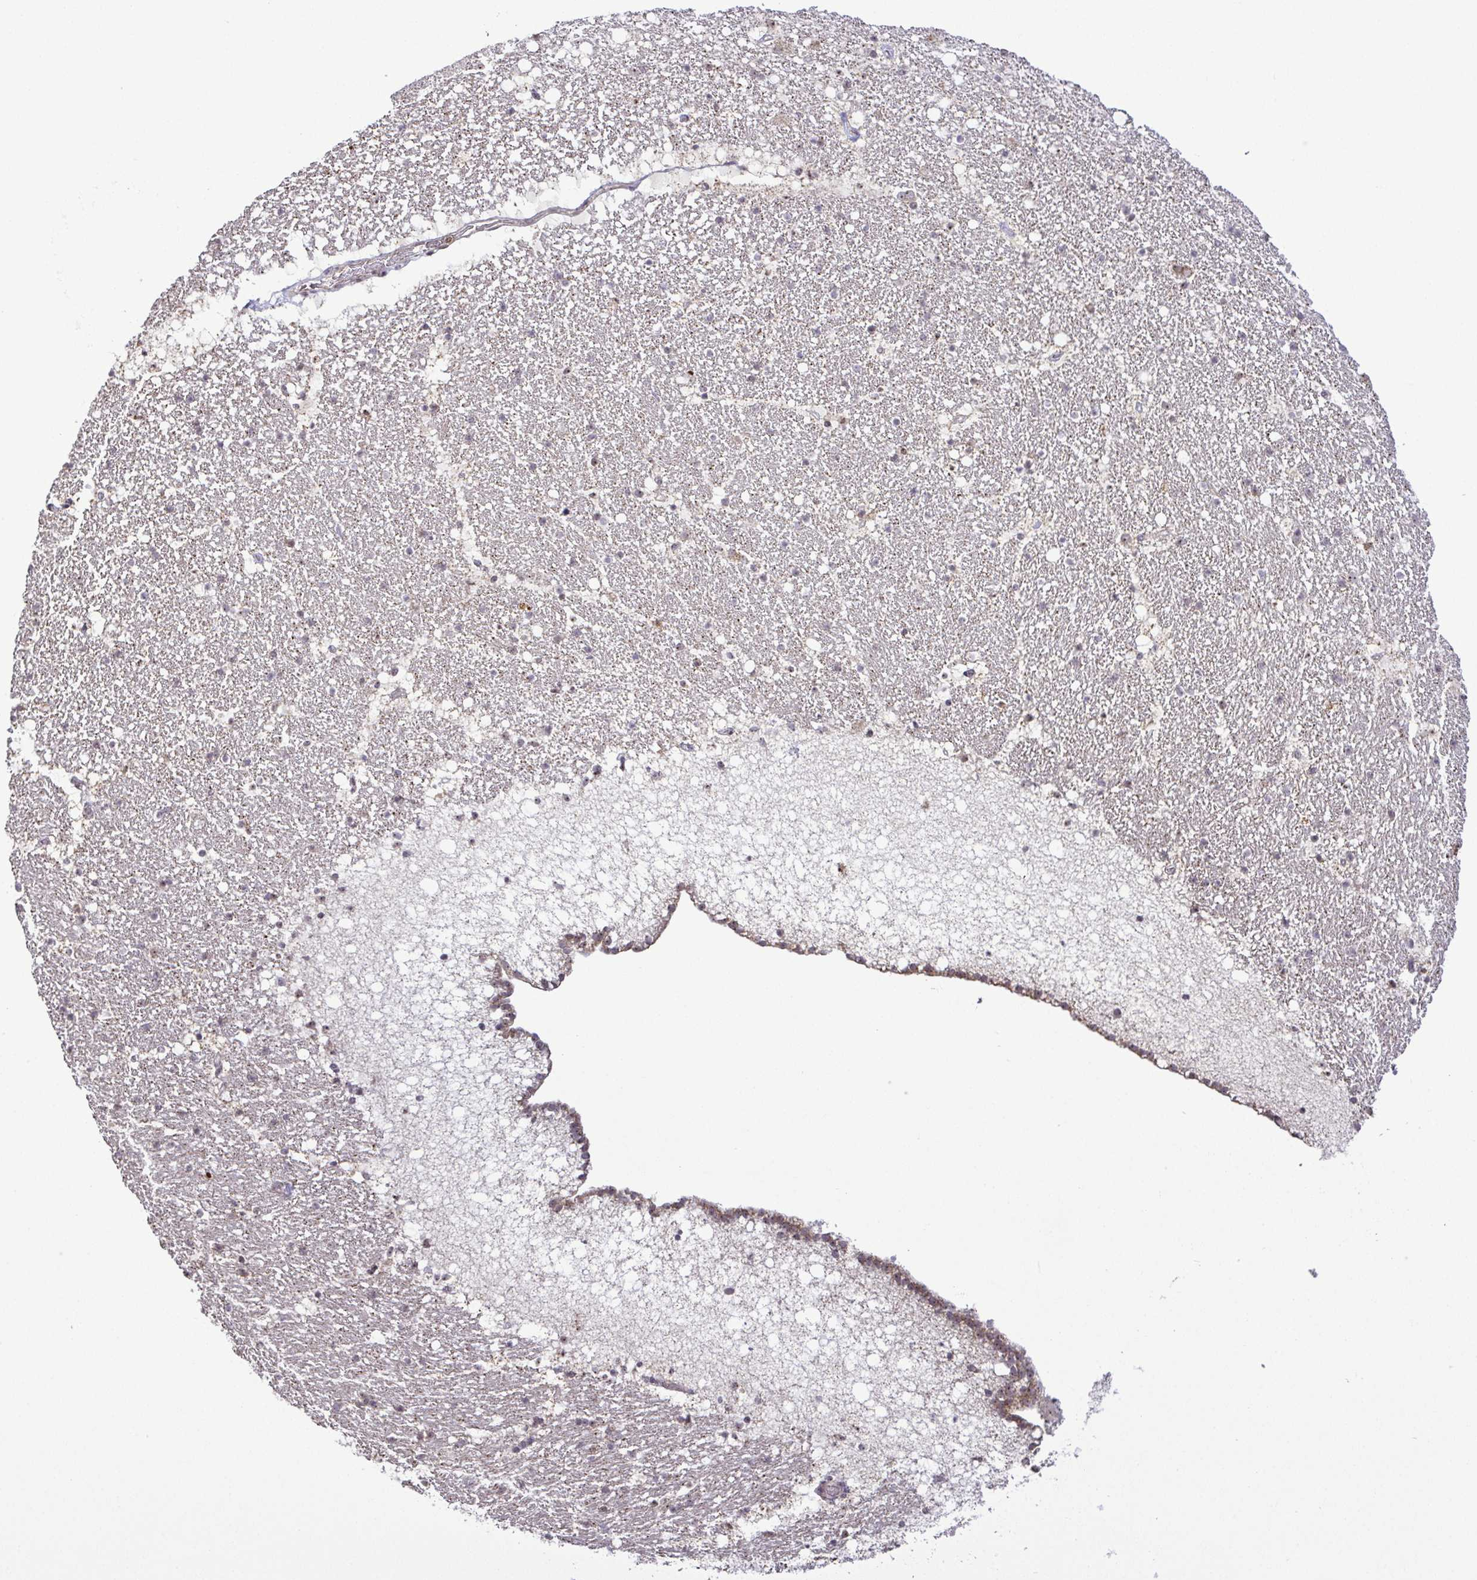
{"staining": {"intensity": "weak", "quantity": "<25%", "location": "nuclear"}, "tissue": "hippocampus", "cell_type": "Glial cells", "image_type": "normal", "snomed": [{"axis": "morphology", "description": "Normal tissue, NOS"}, {"axis": "topography", "description": "Hippocampus"}], "caption": "A photomicrograph of human hippocampus is negative for staining in glial cells. Brightfield microscopy of immunohistochemistry (IHC) stained with DAB (3,3'-diaminobenzidine) (brown) and hematoxylin (blue), captured at high magnification.", "gene": "RSL24D1", "patient": {"sex": "female", "age": 42}}